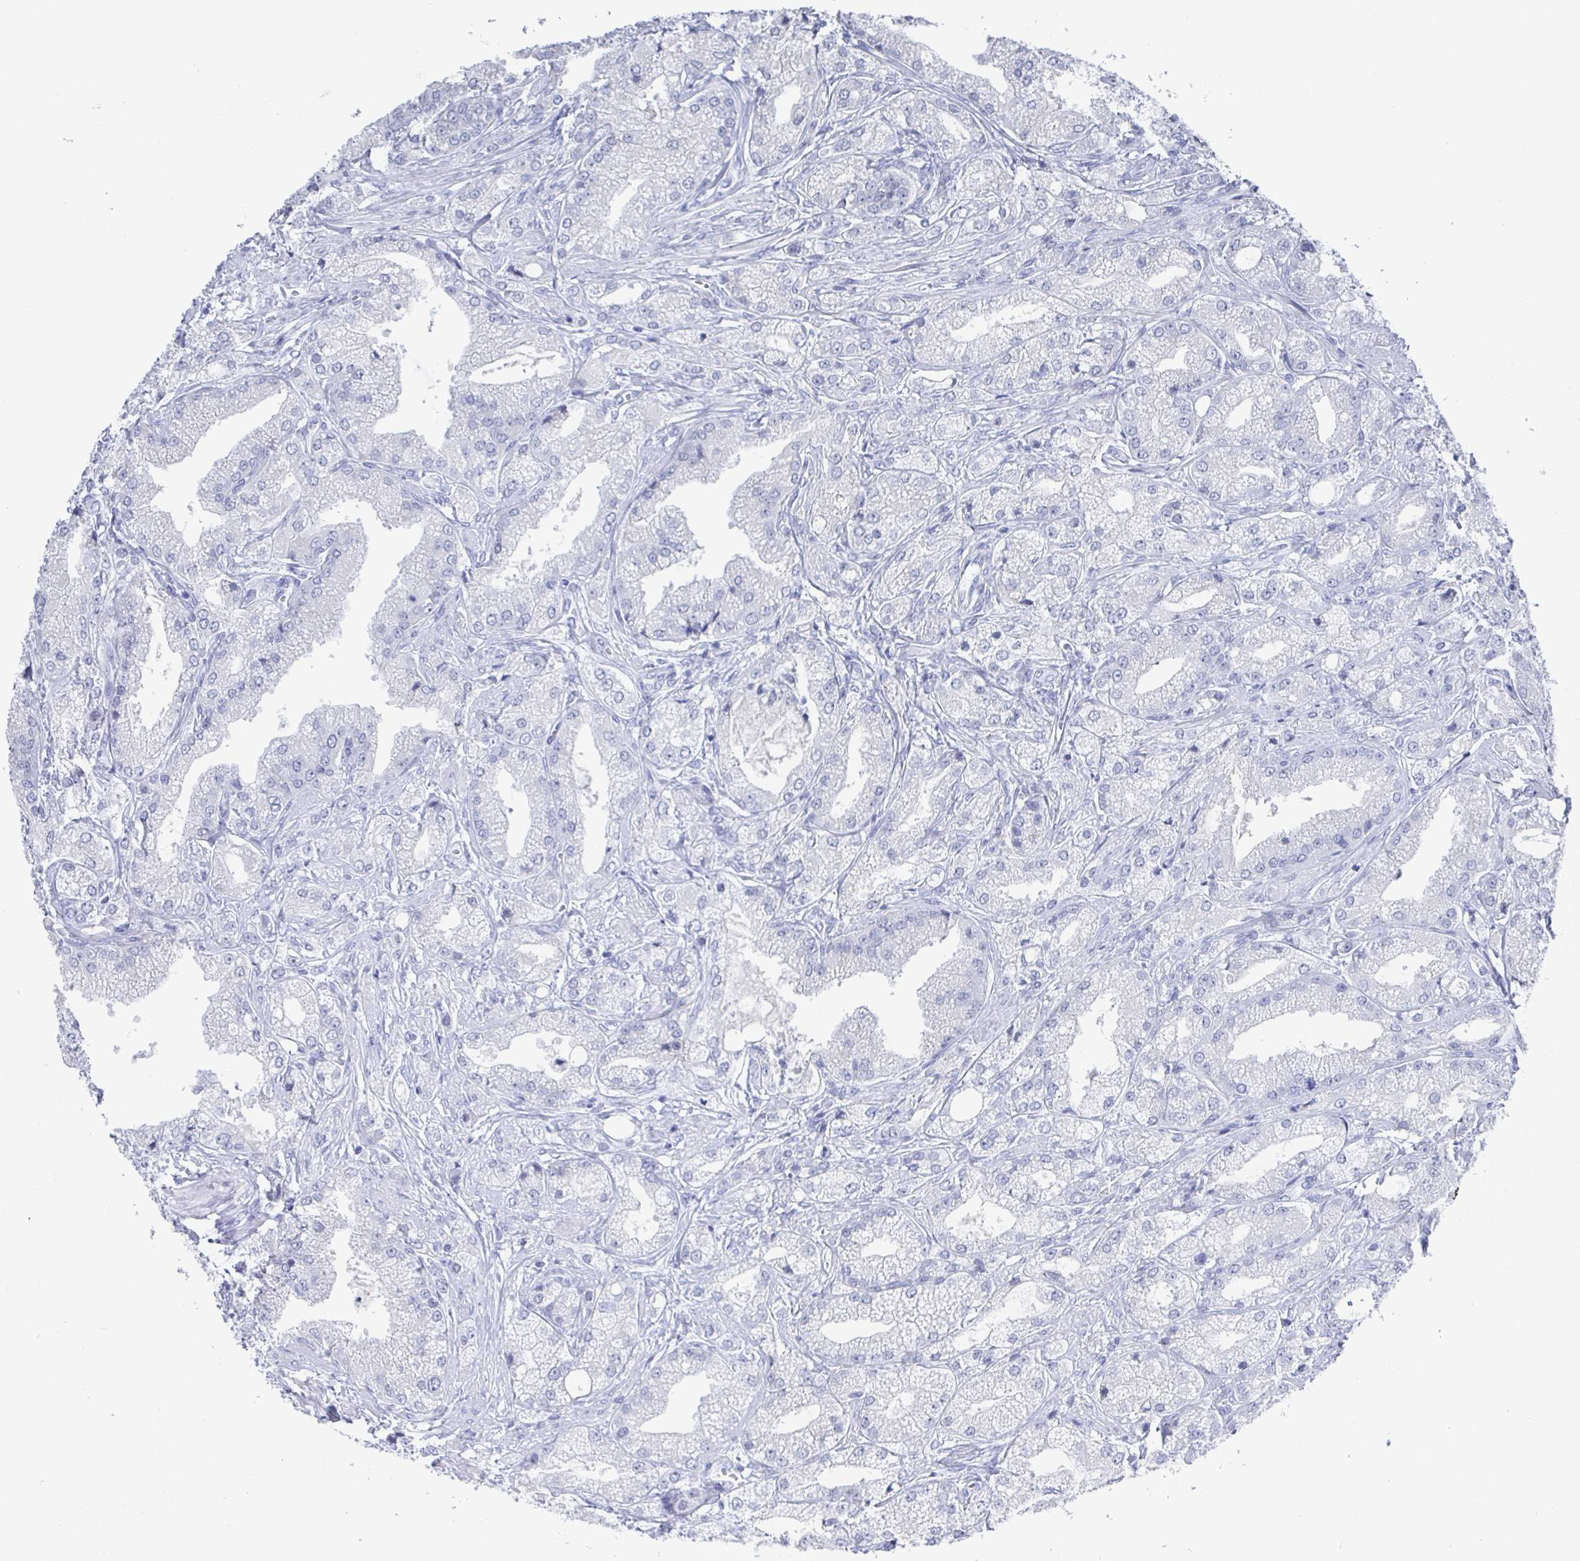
{"staining": {"intensity": "negative", "quantity": "none", "location": "none"}, "tissue": "prostate cancer", "cell_type": "Tumor cells", "image_type": "cancer", "snomed": [{"axis": "morphology", "description": "Adenocarcinoma, High grade"}, {"axis": "topography", "description": "Prostate"}], "caption": "DAB (3,3'-diaminobenzidine) immunohistochemical staining of prostate cancer exhibits no significant expression in tumor cells.", "gene": "CAMKV", "patient": {"sex": "male", "age": 61}}